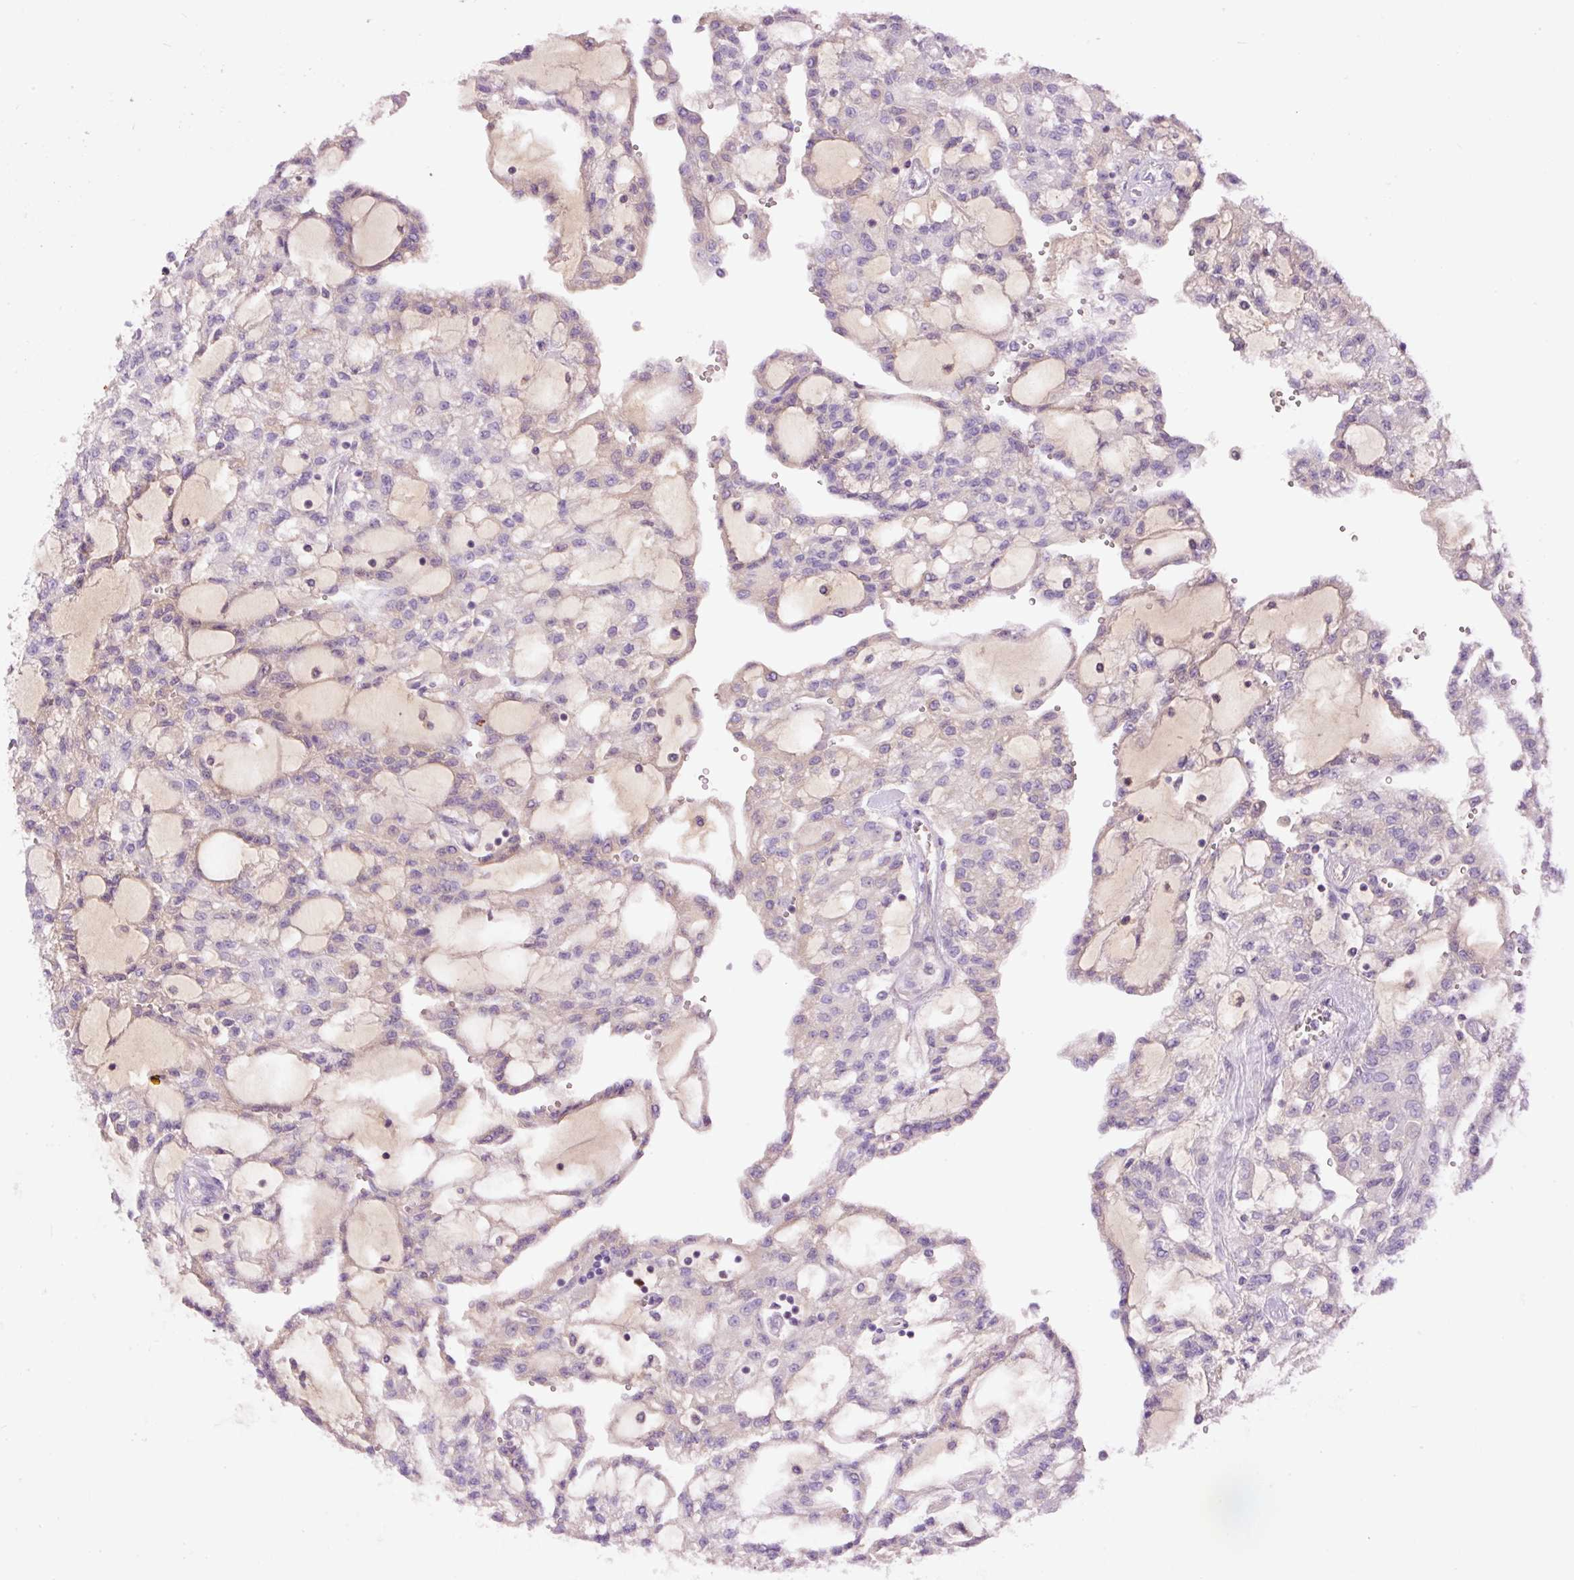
{"staining": {"intensity": "negative", "quantity": "none", "location": "none"}, "tissue": "renal cancer", "cell_type": "Tumor cells", "image_type": "cancer", "snomed": [{"axis": "morphology", "description": "Adenocarcinoma, NOS"}, {"axis": "topography", "description": "Kidney"}], "caption": "Tumor cells show no significant expression in renal cancer (adenocarcinoma).", "gene": "DPPA4", "patient": {"sex": "male", "age": 63}}